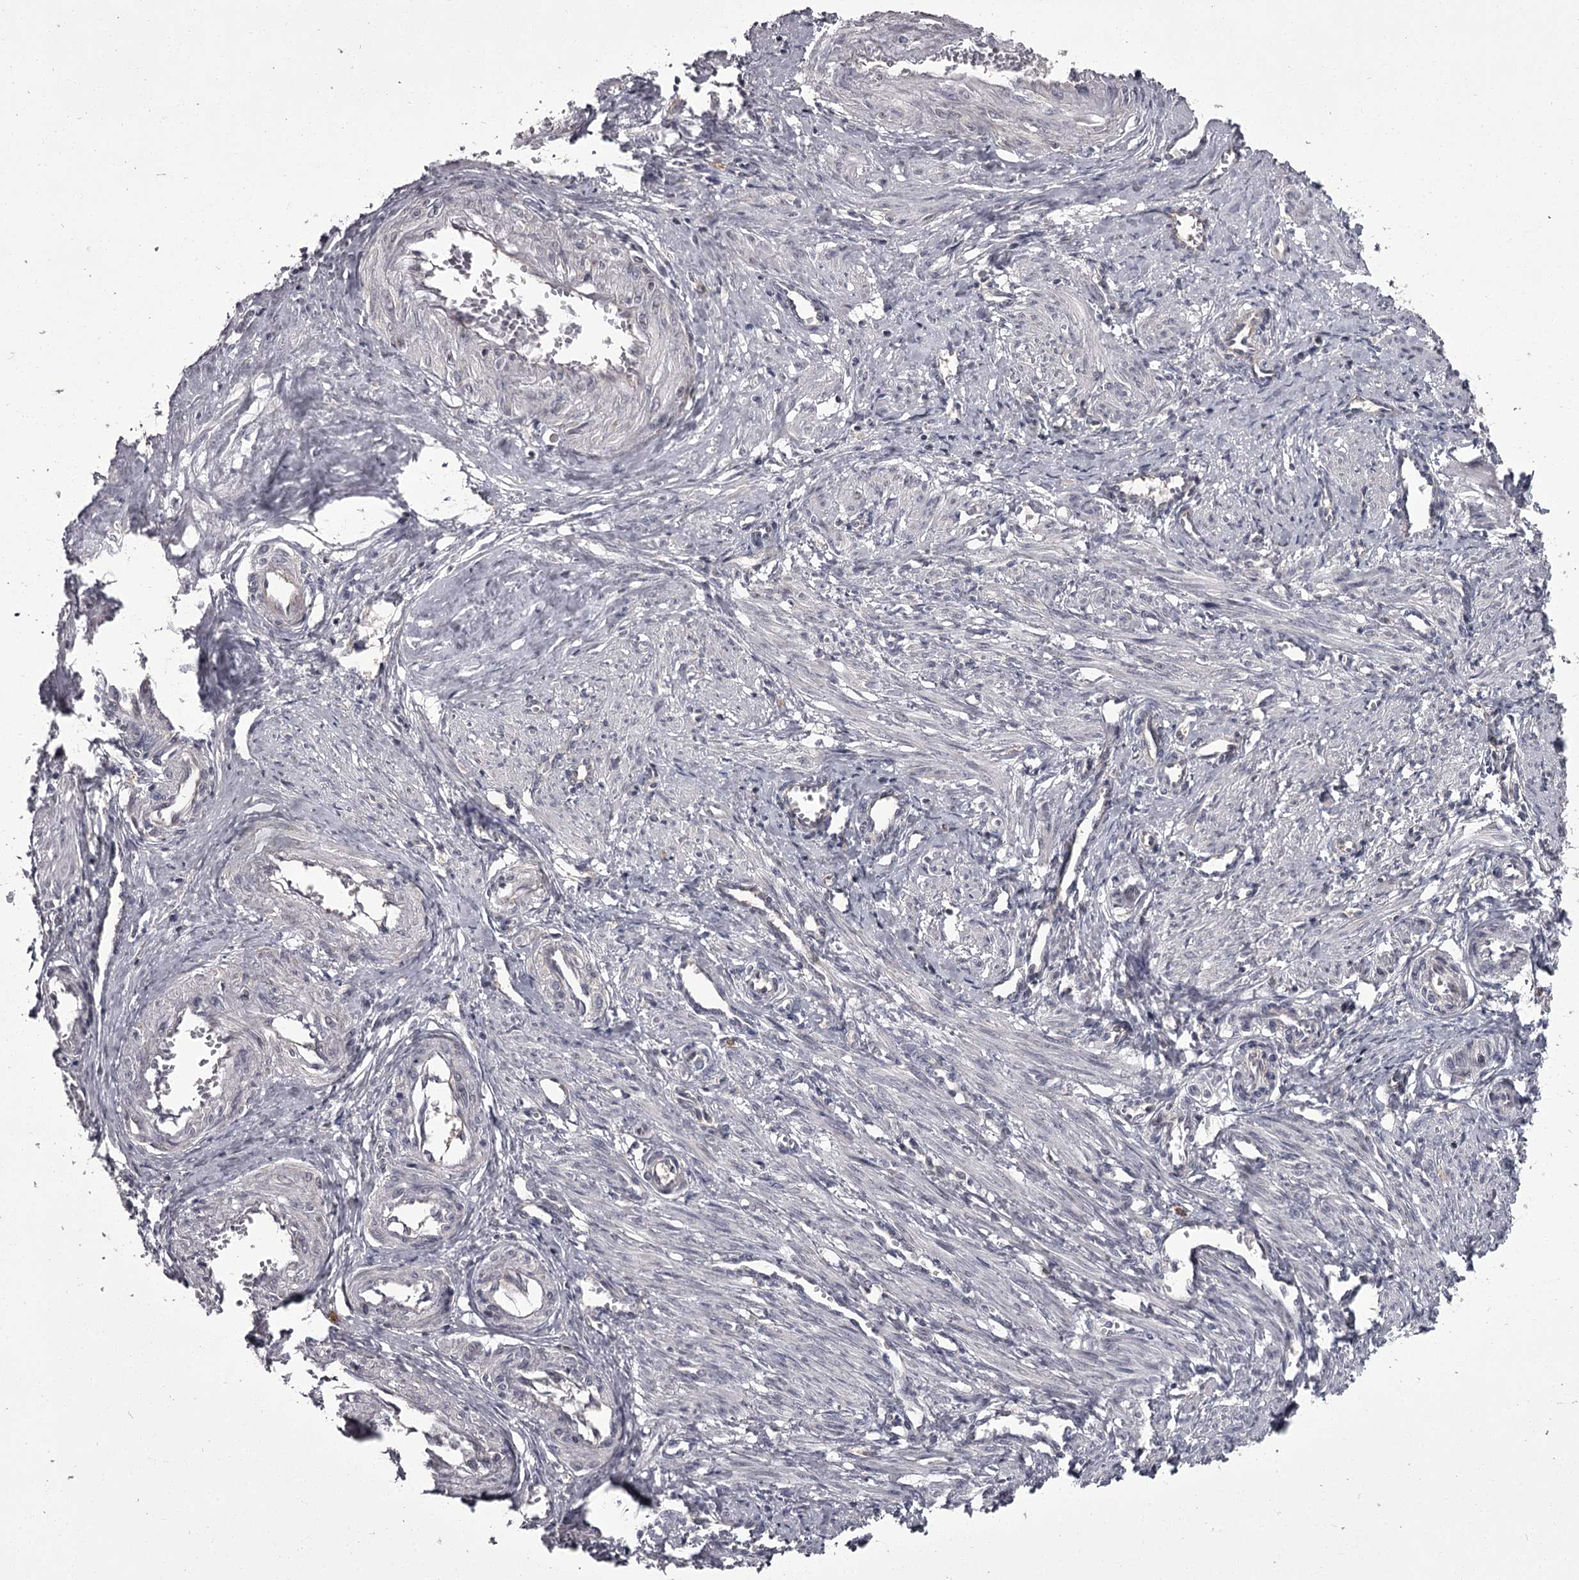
{"staining": {"intensity": "negative", "quantity": "none", "location": "none"}, "tissue": "smooth muscle", "cell_type": "Smooth muscle cells", "image_type": "normal", "snomed": [{"axis": "morphology", "description": "Normal tissue, NOS"}, {"axis": "topography", "description": "Endometrium"}], "caption": "Image shows no protein positivity in smooth muscle cells of unremarkable smooth muscle. Brightfield microscopy of immunohistochemistry stained with DAB (3,3'-diaminobenzidine) (brown) and hematoxylin (blue), captured at high magnification.", "gene": "CCDC92", "patient": {"sex": "female", "age": 33}}